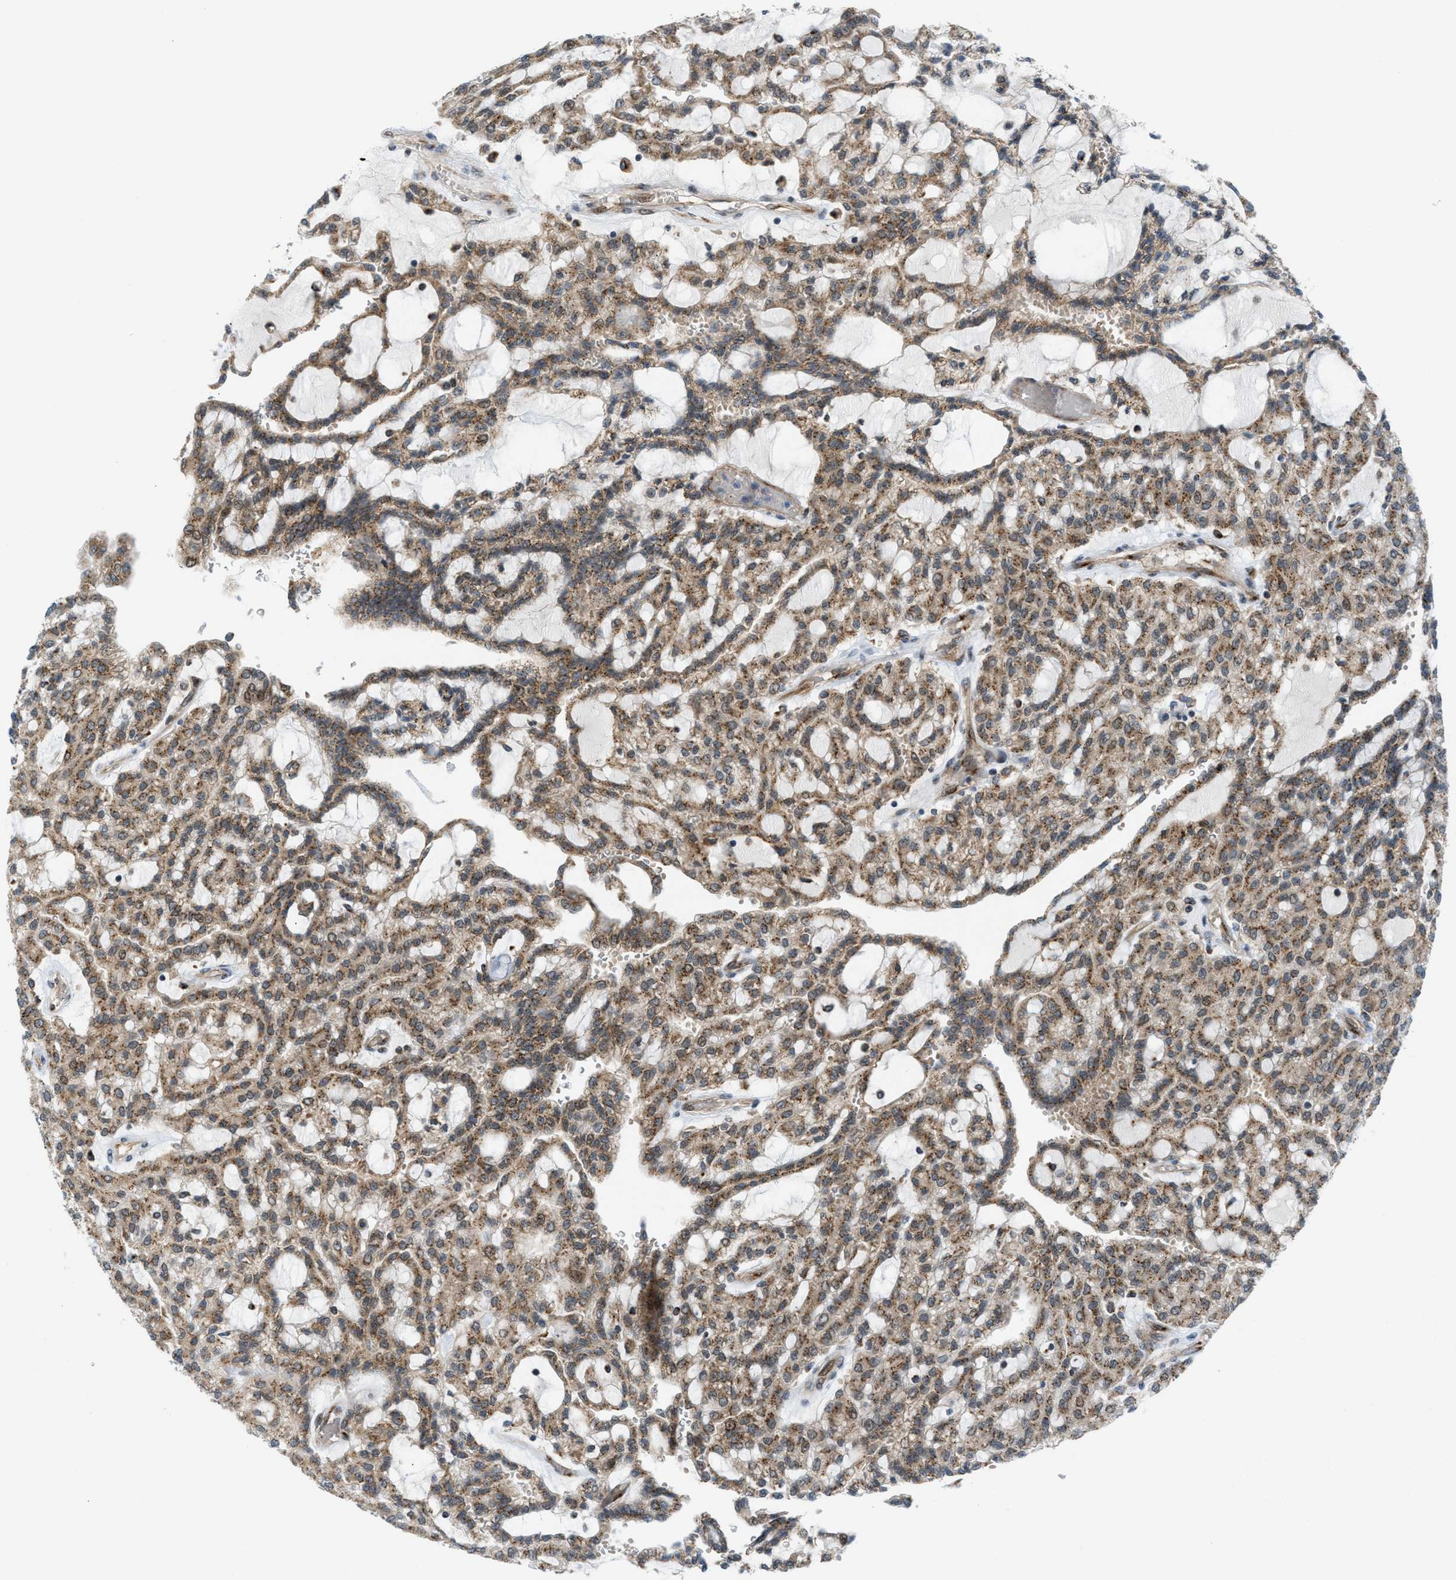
{"staining": {"intensity": "weak", "quantity": ">75%", "location": "cytoplasmic/membranous"}, "tissue": "renal cancer", "cell_type": "Tumor cells", "image_type": "cancer", "snomed": [{"axis": "morphology", "description": "Adenocarcinoma, NOS"}, {"axis": "topography", "description": "Kidney"}], "caption": "Immunohistochemistry micrograph of neoplastic tissue: renal cancer (adenocarcinoma) stained using IHC shows low levels of weak protein expression localized specifically in the cytoplasmic/membranous of tumor cells, appearing as a cytoplasmic/membranous brown color.", "gene": "SLC38A10", "patient": {"sex": "male", "age": 63}}